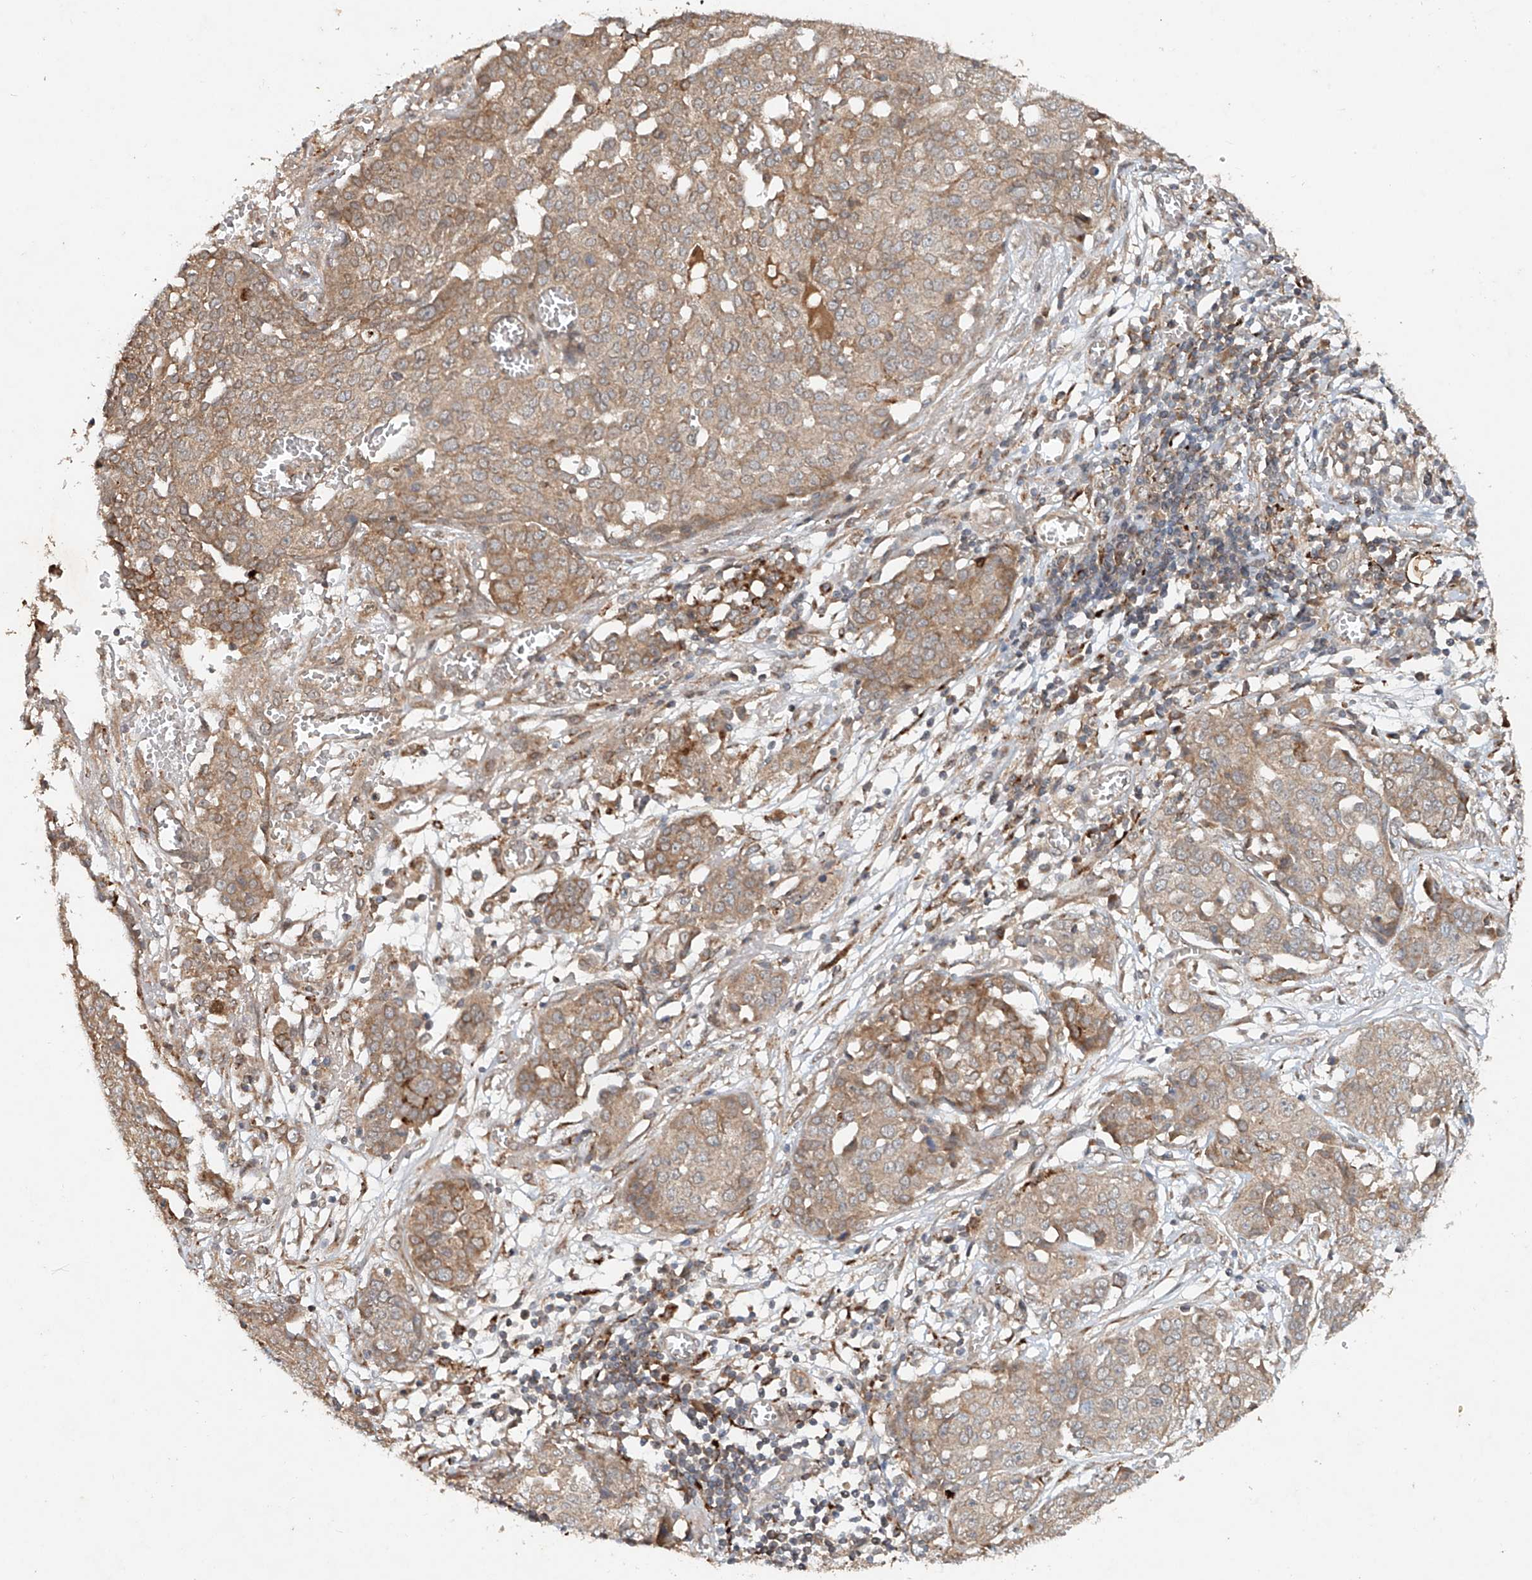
{"staining": {"intensity": "moderate", "quantity": "25%-75%", "location": "cytoplasmic/membranous"}, "tissue": "ovarian cancer", "cell_type": "Tumor cells", "image_type": "cancer", "snomed": [{"axis": "morphology", "description": "Cystadenocarcinoma, serous, NOS"}, {"axis": "topography", "description": "Soft tissue"}, {"axis": "topography", "description": "Ovary"}], "caption": "Human ovarian serous cystadenocarcinoma stained with a protein marker shows moderate staining in tumor cells.", "gene": "IER5", "patient": {"sex": "female", "age": 57}}